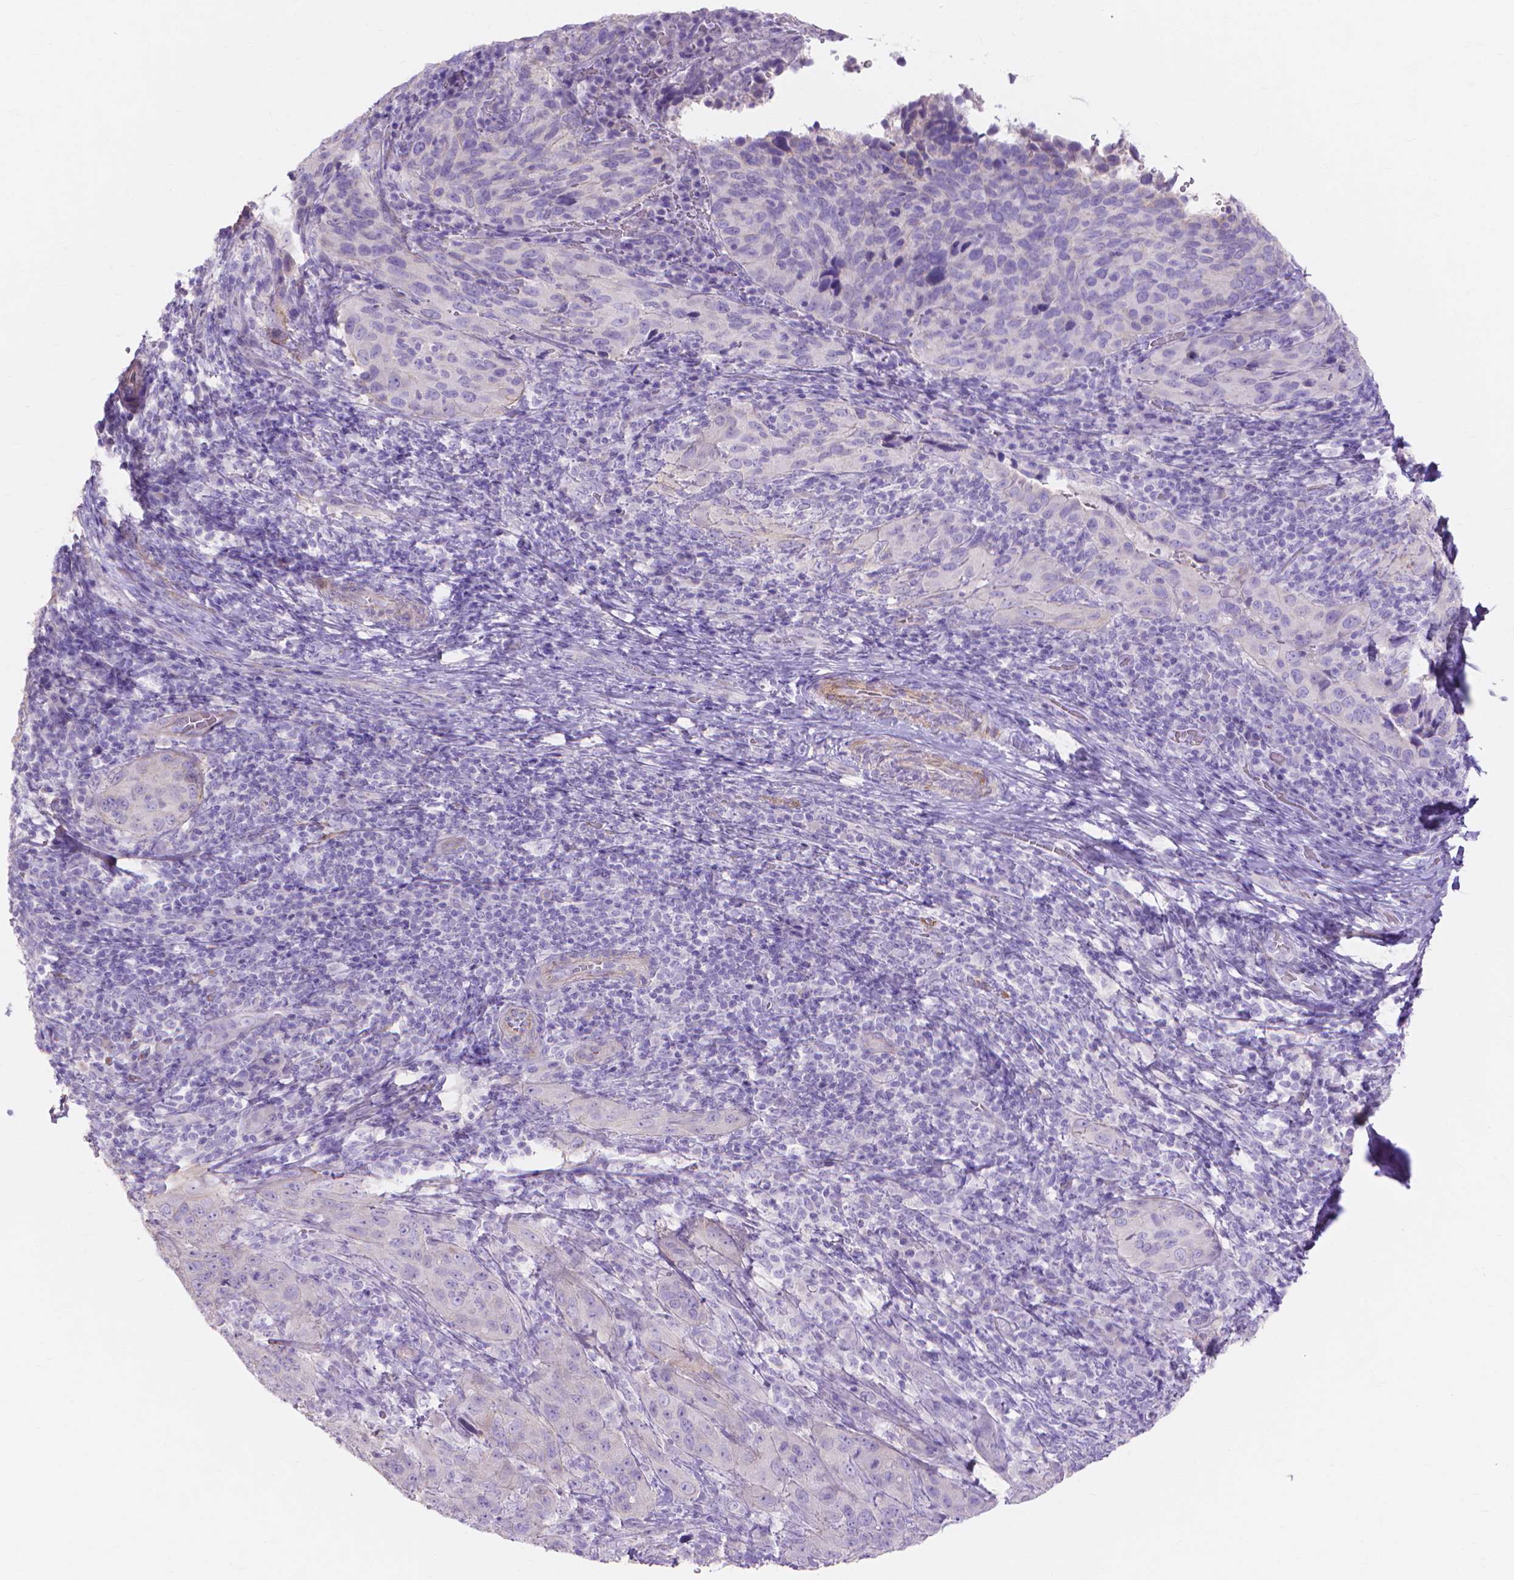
{"staining": {"intensity": "negative", "quantity": "none", "location": "none"}, "tissue": "cervical cancer", "cell_type": "Tumor cells", "image_type": "cancer", "snomed": [{"axis": "morphology", "description": "Normal tissue, NOS"}, {"axis": "morphology", "description": "Squamous cell carcinoma, NOS"}, {"axis": "topography", "description": "Cervix"}], "caption": "This is a micrograph of immunohistochemistry staining of cervical cancer (squamous cell carcinoma), which shows no staining in tumor cells.", "gene": "MBLAC1", "patient": {"sex": "female", "age": 51}}